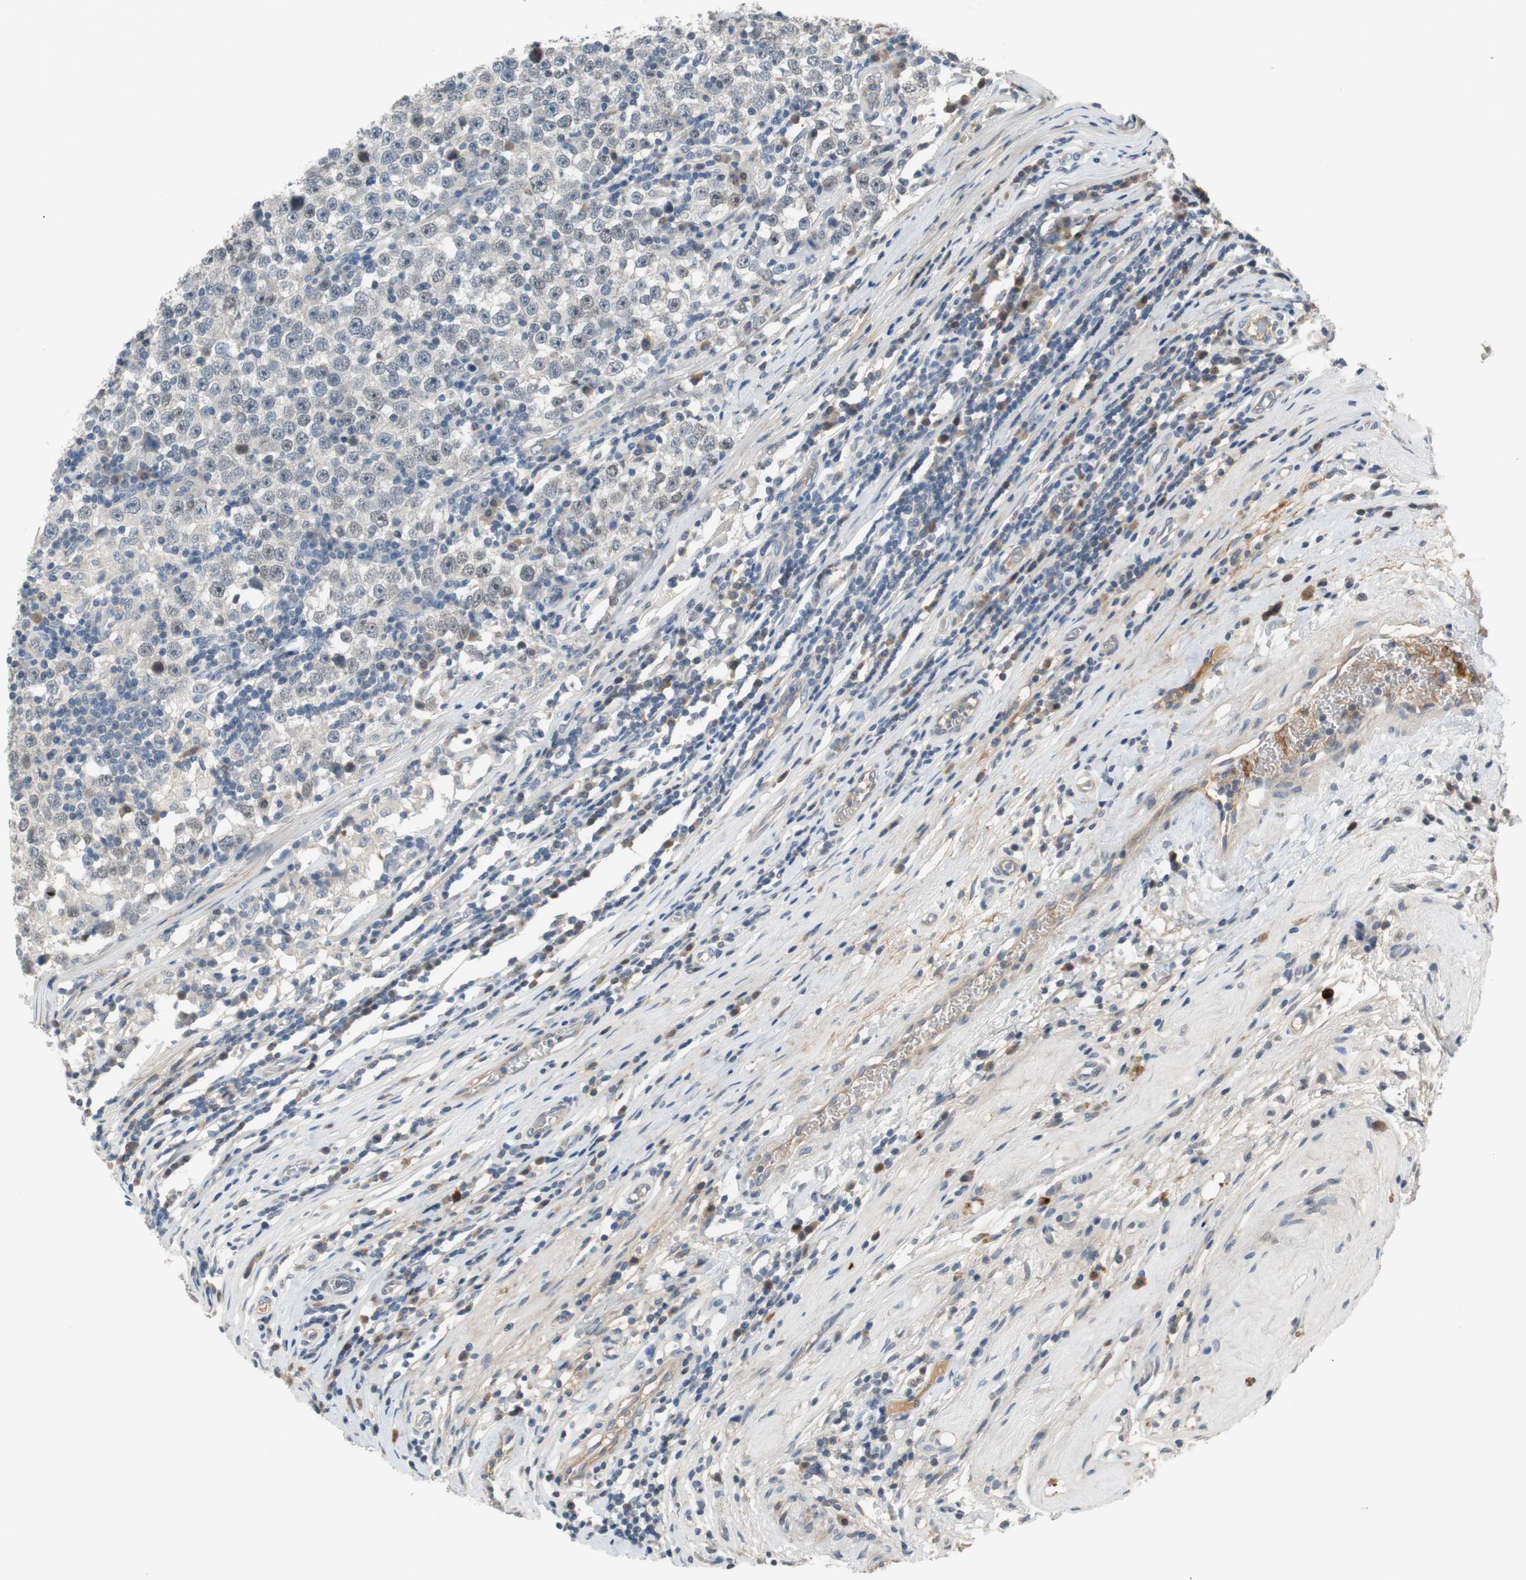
{"staining": {"intensity": "negative", "quantity": "none", "location": "none"}, "tissue": "testis cancer", "cell_type": "Tumor cells", "image_type": "cancer", "snomed": [{"axis": "morphology", "description": "Seminoma, NOS"}, {"axis": "topography", "description": "Testis"}], "caption": "This photomicrograph is of testis seminoma stained with immunohistochemistry (IHC) to label a protein in brown with the nuclei are counter-stained blue. There is no positivity in tumor cells.", "gene": "COL12A1", "patient": {"sex": "male", "age": 43}}